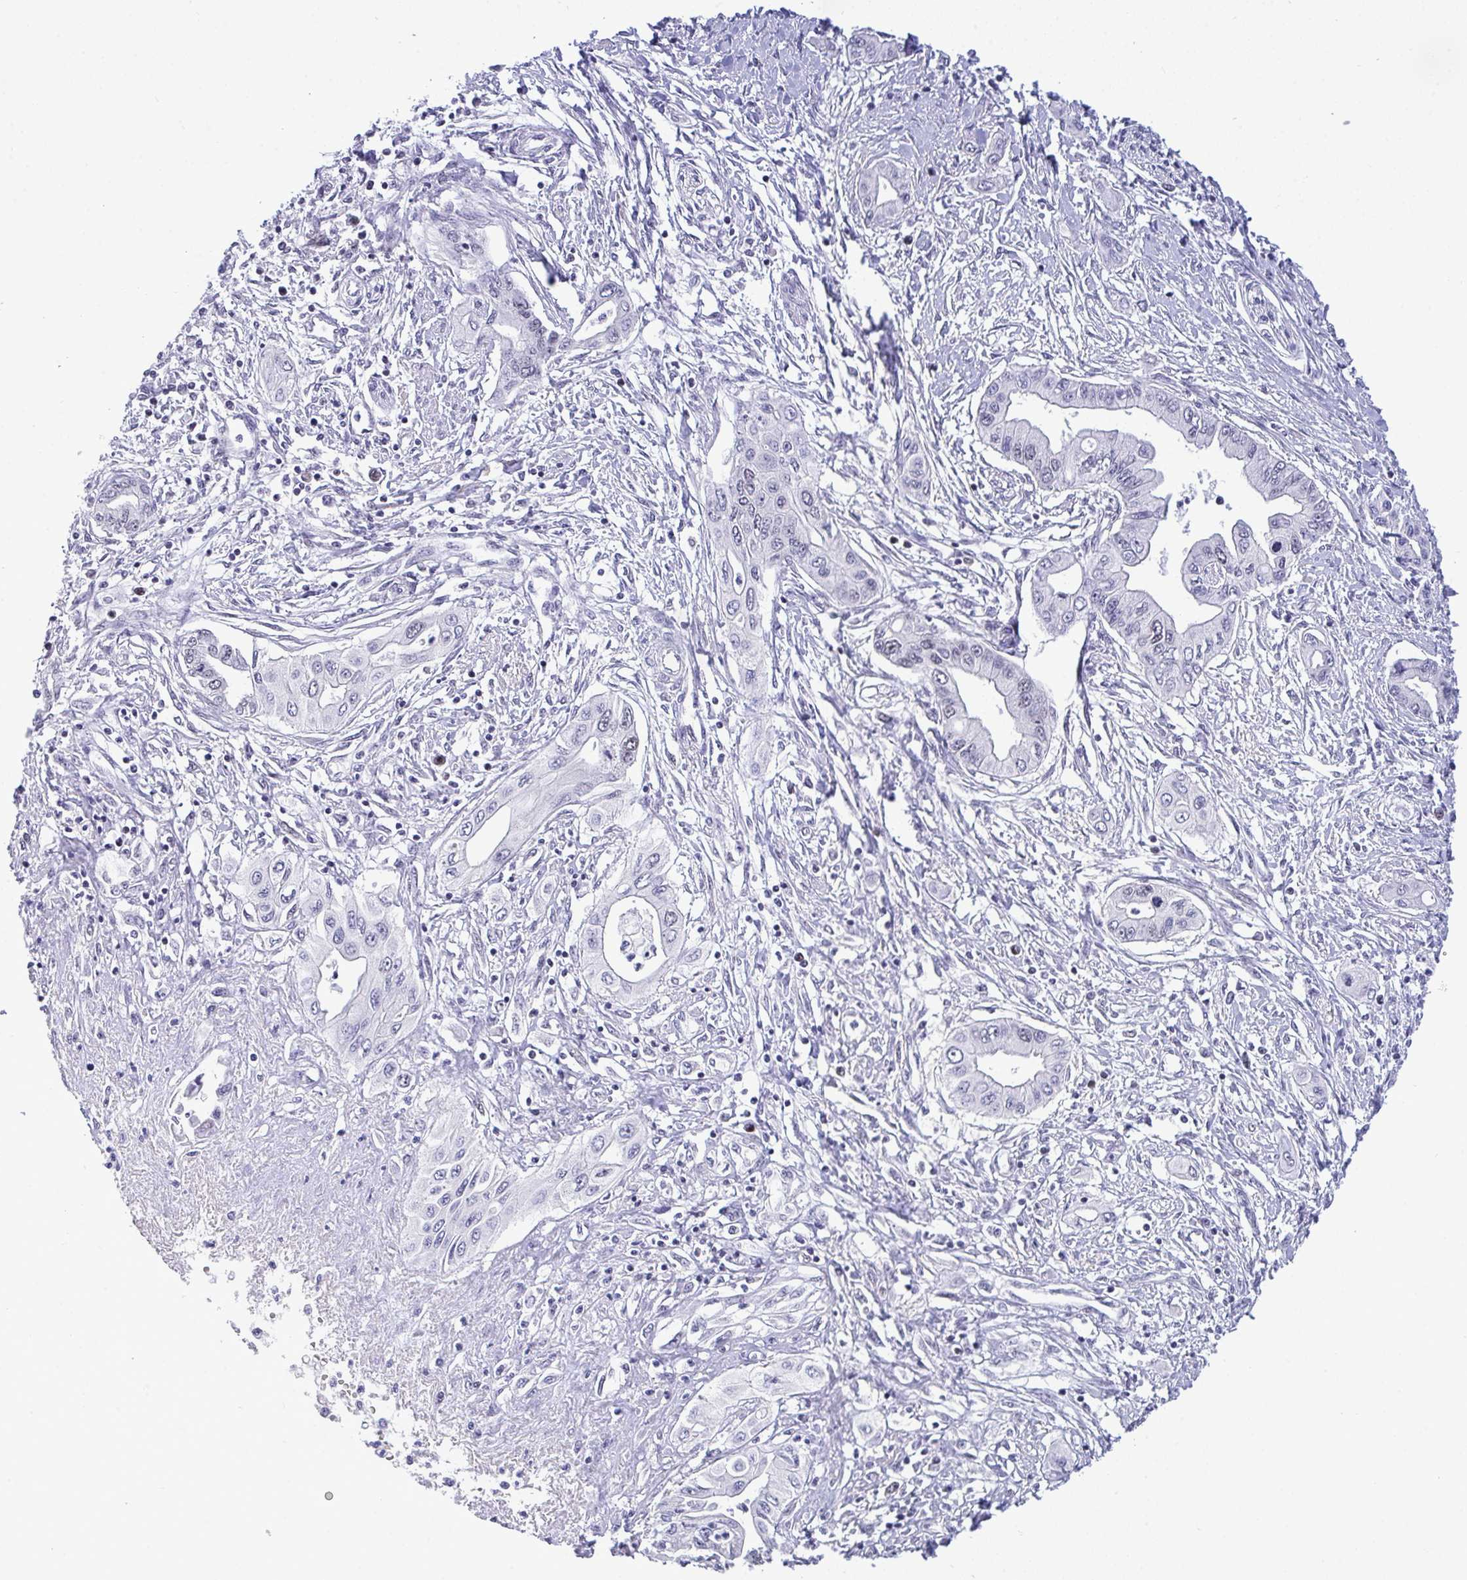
{"staining": {"intensity": "negative", "quantity": "none", "location": "none"}, "tissue": "pancreatic cancer", "cell_type": "Tumor cells", "image_type": "cancer", "snomed": [{"axis": "morphology", "description": "Adenocarcinoma, NOS"}, {"axis": "topography", "description": "Pancreas"}], "caption": "Pancreatic cancer (adenocarcinoma) stained for a protein using immunohistochemistry (IHC) demonstrates no staining tumor cells.", "gene": "RFC4", "patient": {"sex": "female", "age": 62}}